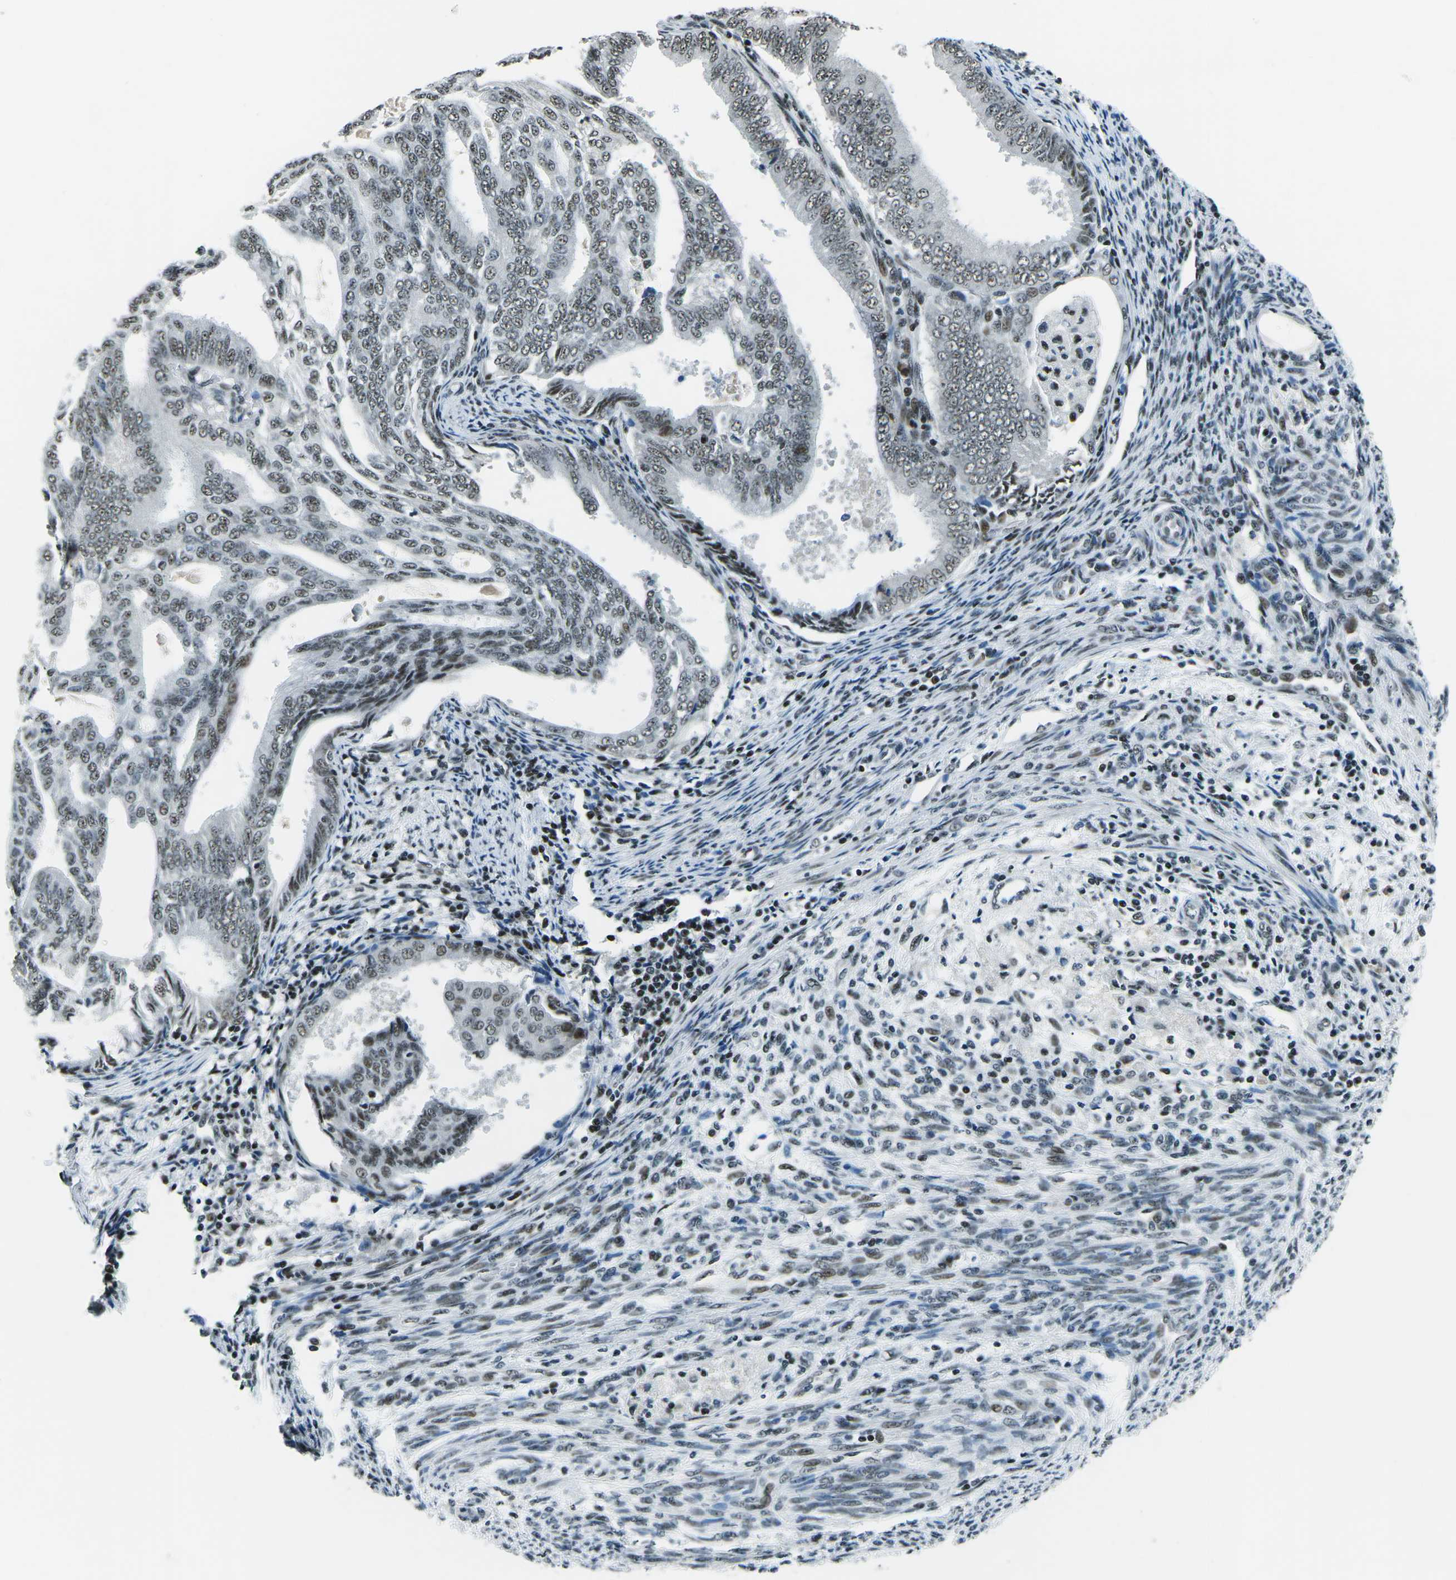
{"staining": {"intensity": "moderate", "quantity": ">75%", "location": "nuclear"}, "tissue": "endometrial cancer", "cell_type": "Tumor cells", "image_type": "cancer", "snomed": [{"axis": "morphology", "description": "Adenocarcinoma, NOS"}, {"axis": "topography", "description": "Endometrium"}], "caption": "There is medium levels of moderate nuclear expression in tumor cells of endometrial cancer (adenocarcinoma), as demonstrated by immunohistochemical staining (brown color).", "gene": "RBL2", "patient": {"sex": "female", "age": 58}}